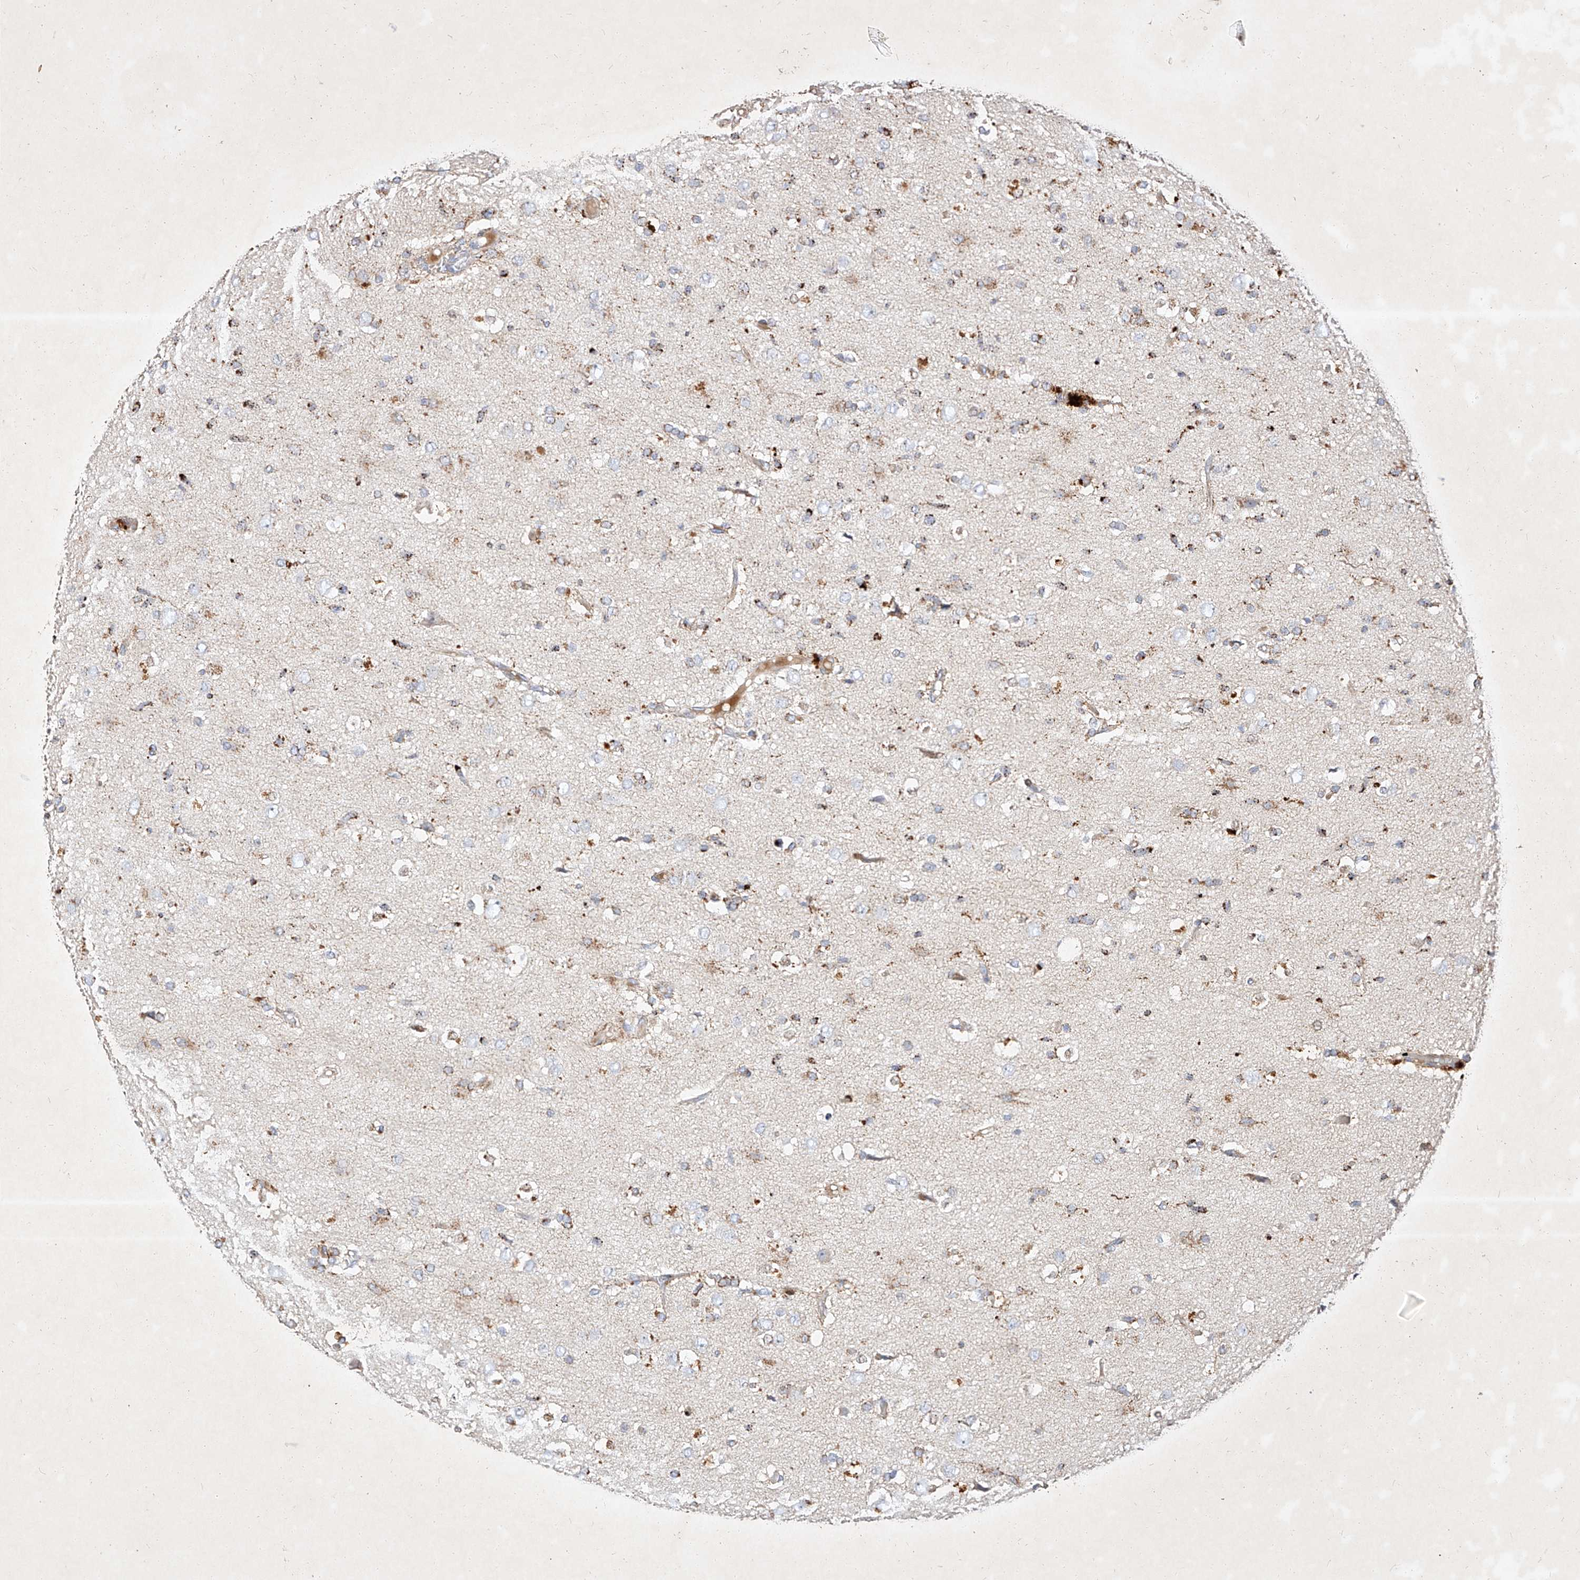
{"staining": {"intensity": "weak", "quantity": "25%-75%", "location": "cytoplasmic/membranous"}, "tissue": "glioma", "cell_type": "Tumor cells", "image_type": "cancer", "snomed": [{"axis": "morphology", "description": "Glioma, malignant, High grade"}, {"axis": "topography", "description": "Brain"}], "caption": "This micrograph exhibits immunohistochemistry (IHC) staining of glioma, with low weak cytoplasmic/membranous positivity in approximately 25%-75% of tumor cells.", "gene": "OSGEPL1", "patient": {"sex": "female", "age": 59}}